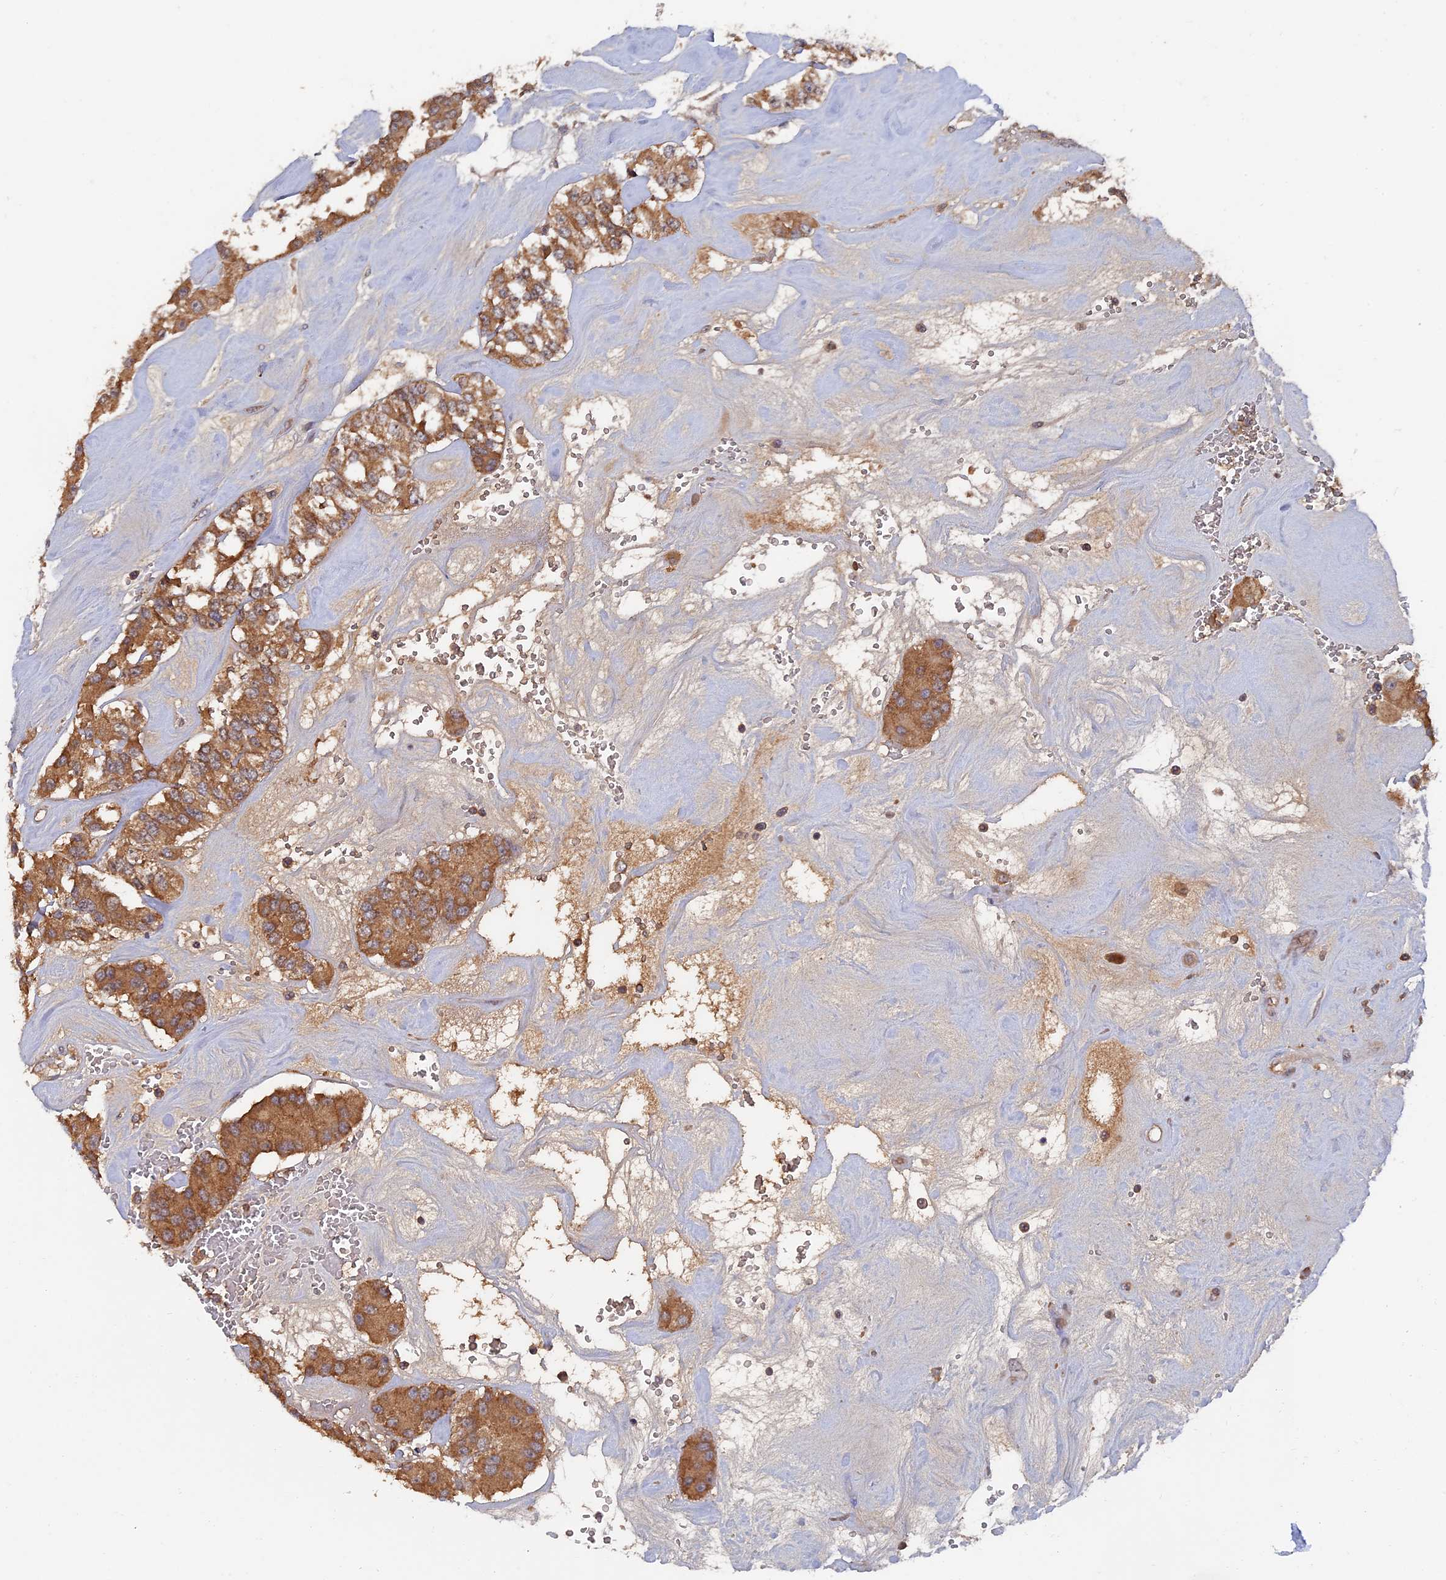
{"staining": {"intensity": "moderate", "quantity": ">75%", "location": "cytoplasmic/membranous"}, "tissue": "carcinoid", "cell_type": "Tumor cells", "image_type": "cancer", "snomed": [{"axis": "morphology", "description": "Carcinoid, malignant, NOS"}, {"axis": "topography", "description": "Pancreas"}], "caption": "The immunohistochemical stain shows moderate cytoplasmic/membranous positivity in tumor cells of carcinoid (malignant) tissue.", "gene": "RAB15", "patient": {"sex": "male", "age": 41}}